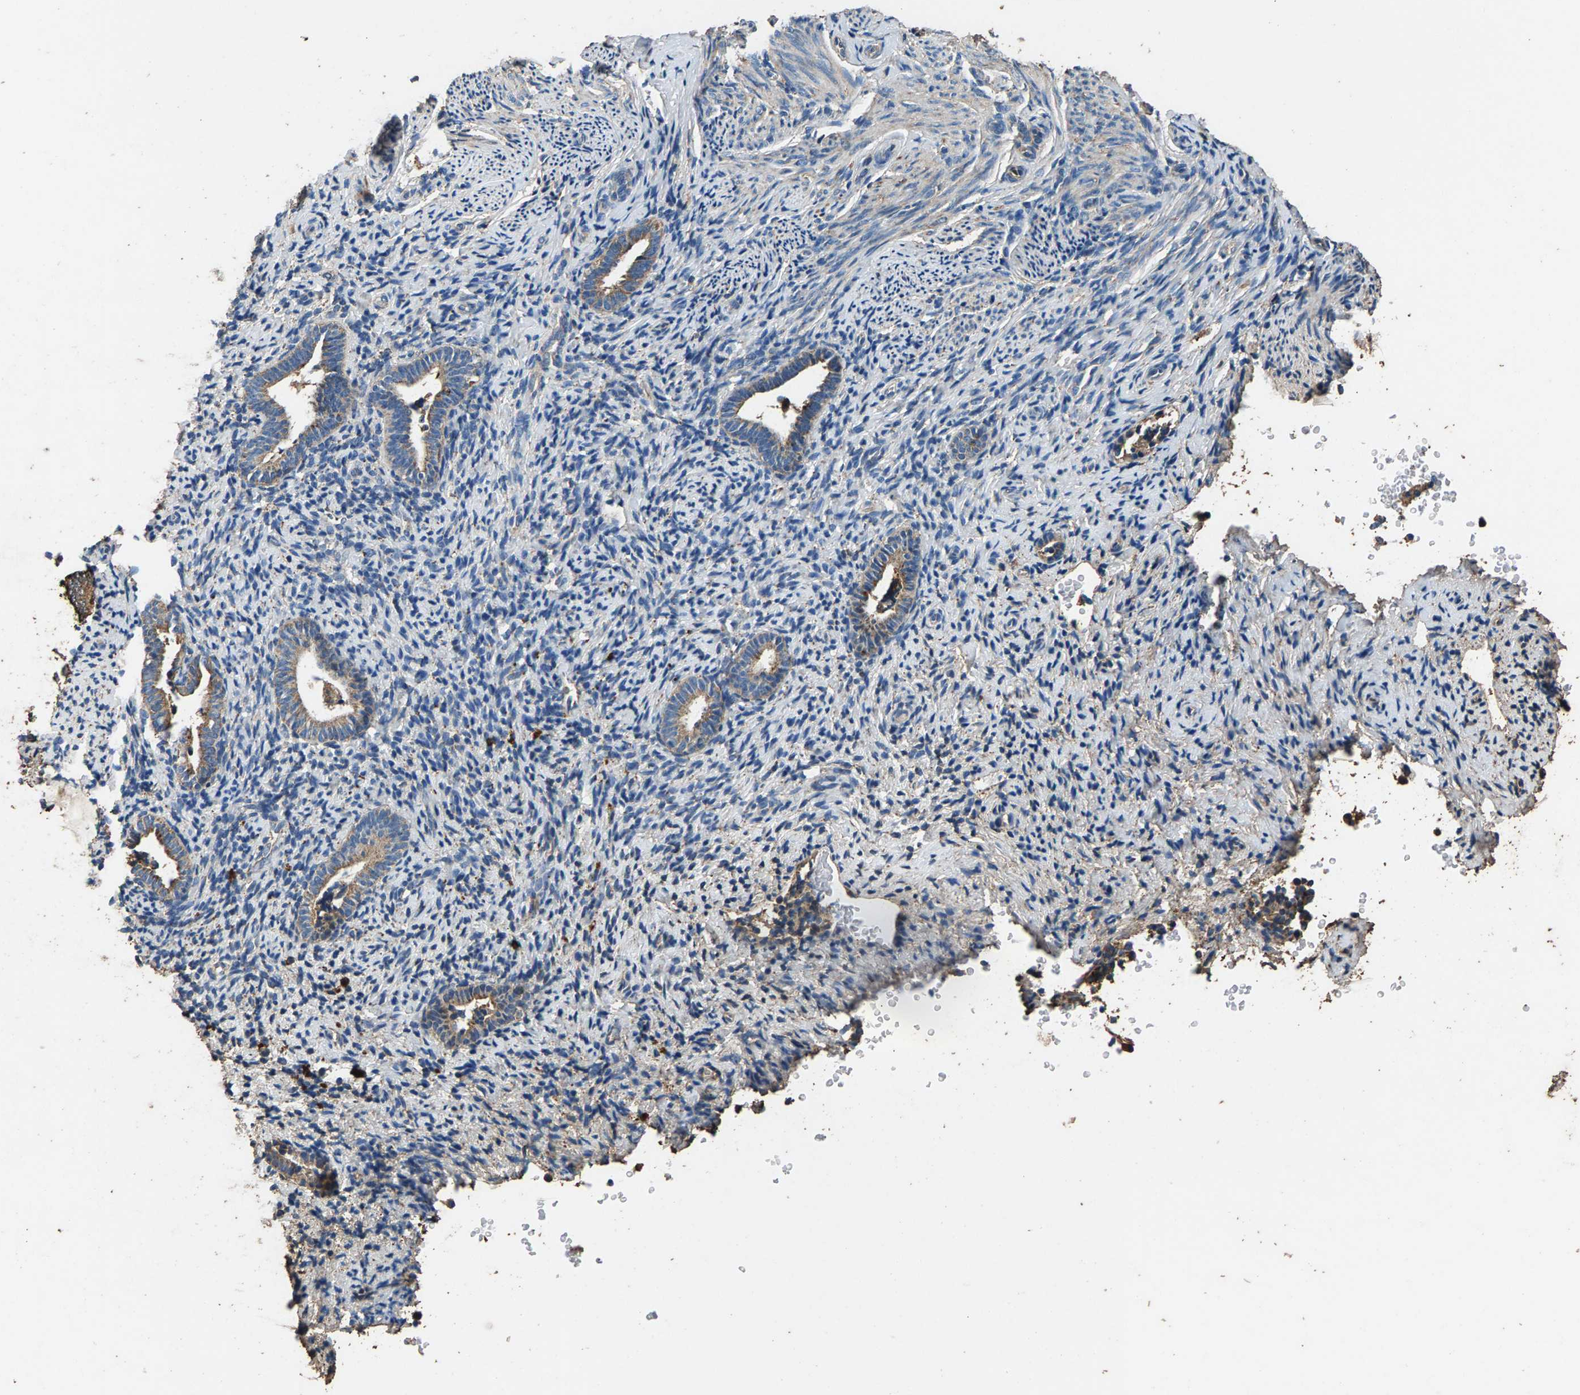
{"staining": {"intensity": "weak", "quantity": "<25%", "location": "cytoplasmic/membranous"}, "tissue": "endometrium", "cell_type": "Cells in endometrial stroma", "image_type": "normal", "snomed": [{"axis": "morphology", "description": "Normal tissue, NOS"}, {"axis": "topography", "description": "Endometrium"}], "caption": "Cells in endometrial stroma show no significant positivity in normal endometrium. (DAB IHC visualized using brightfield microscopy, high magnification).", "gene": "MRPL27", "patient": {"sex": "female", "age": 51}}